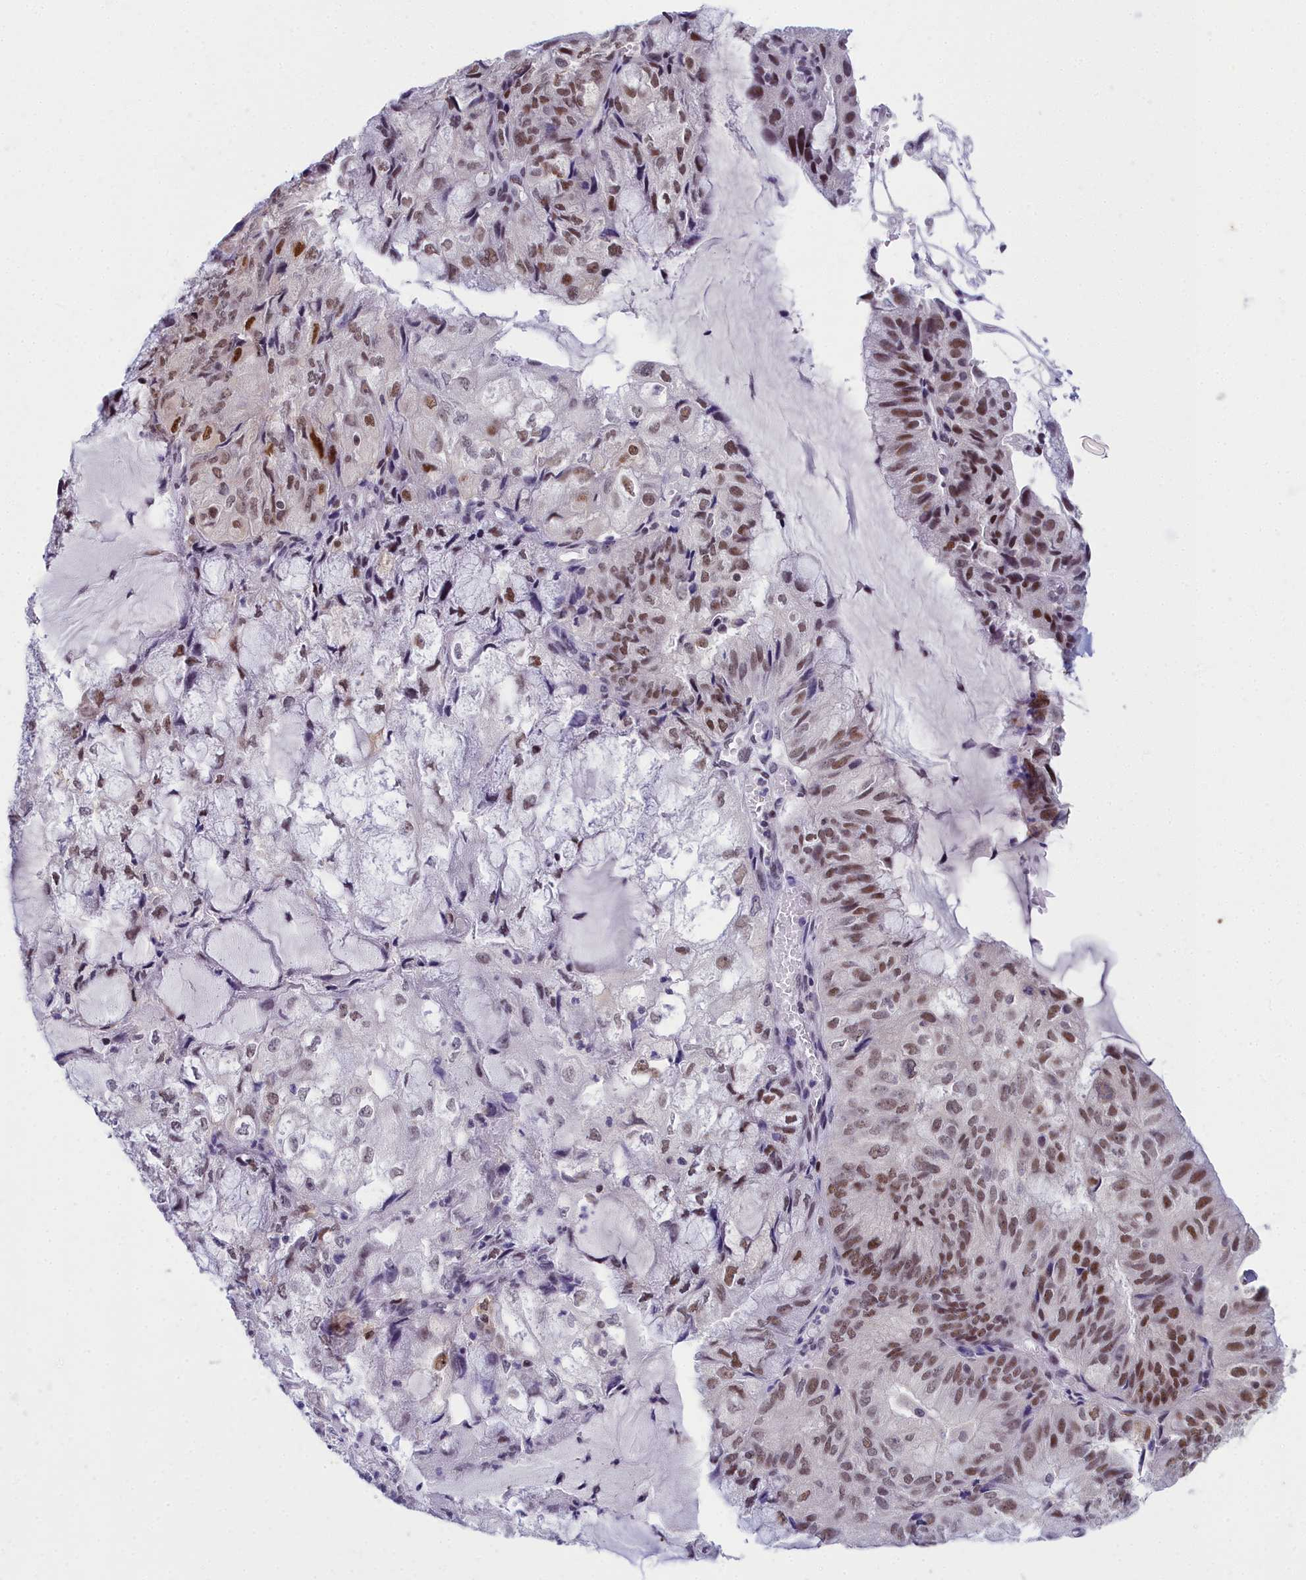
{"staining": {"intensity": "strong", "quantity": "25%-75%", "location": "cytoplasmic/membranous,nuclear"}, "tissue": "endometrial cancer", "cell_type": "Tumor cells", "image_type": "cancer", "snomed": [{"axis": "morphology", "description": "Adenocarcinoma, NOS"}, {"axis": "topography", "description": "Endometrium"}], "caption": "The histopathology image shows immunohistochemical staining of endometrial cancer. There is strong cytoplasmic/membranous and nuclear positivity is appreciated in about 25%-75% of tumor cells. (DAB = brown stain, brightfield microscopy at high magnification).", "gene": "CCDC97", "patient": {"sex": "female", "age": 81}}